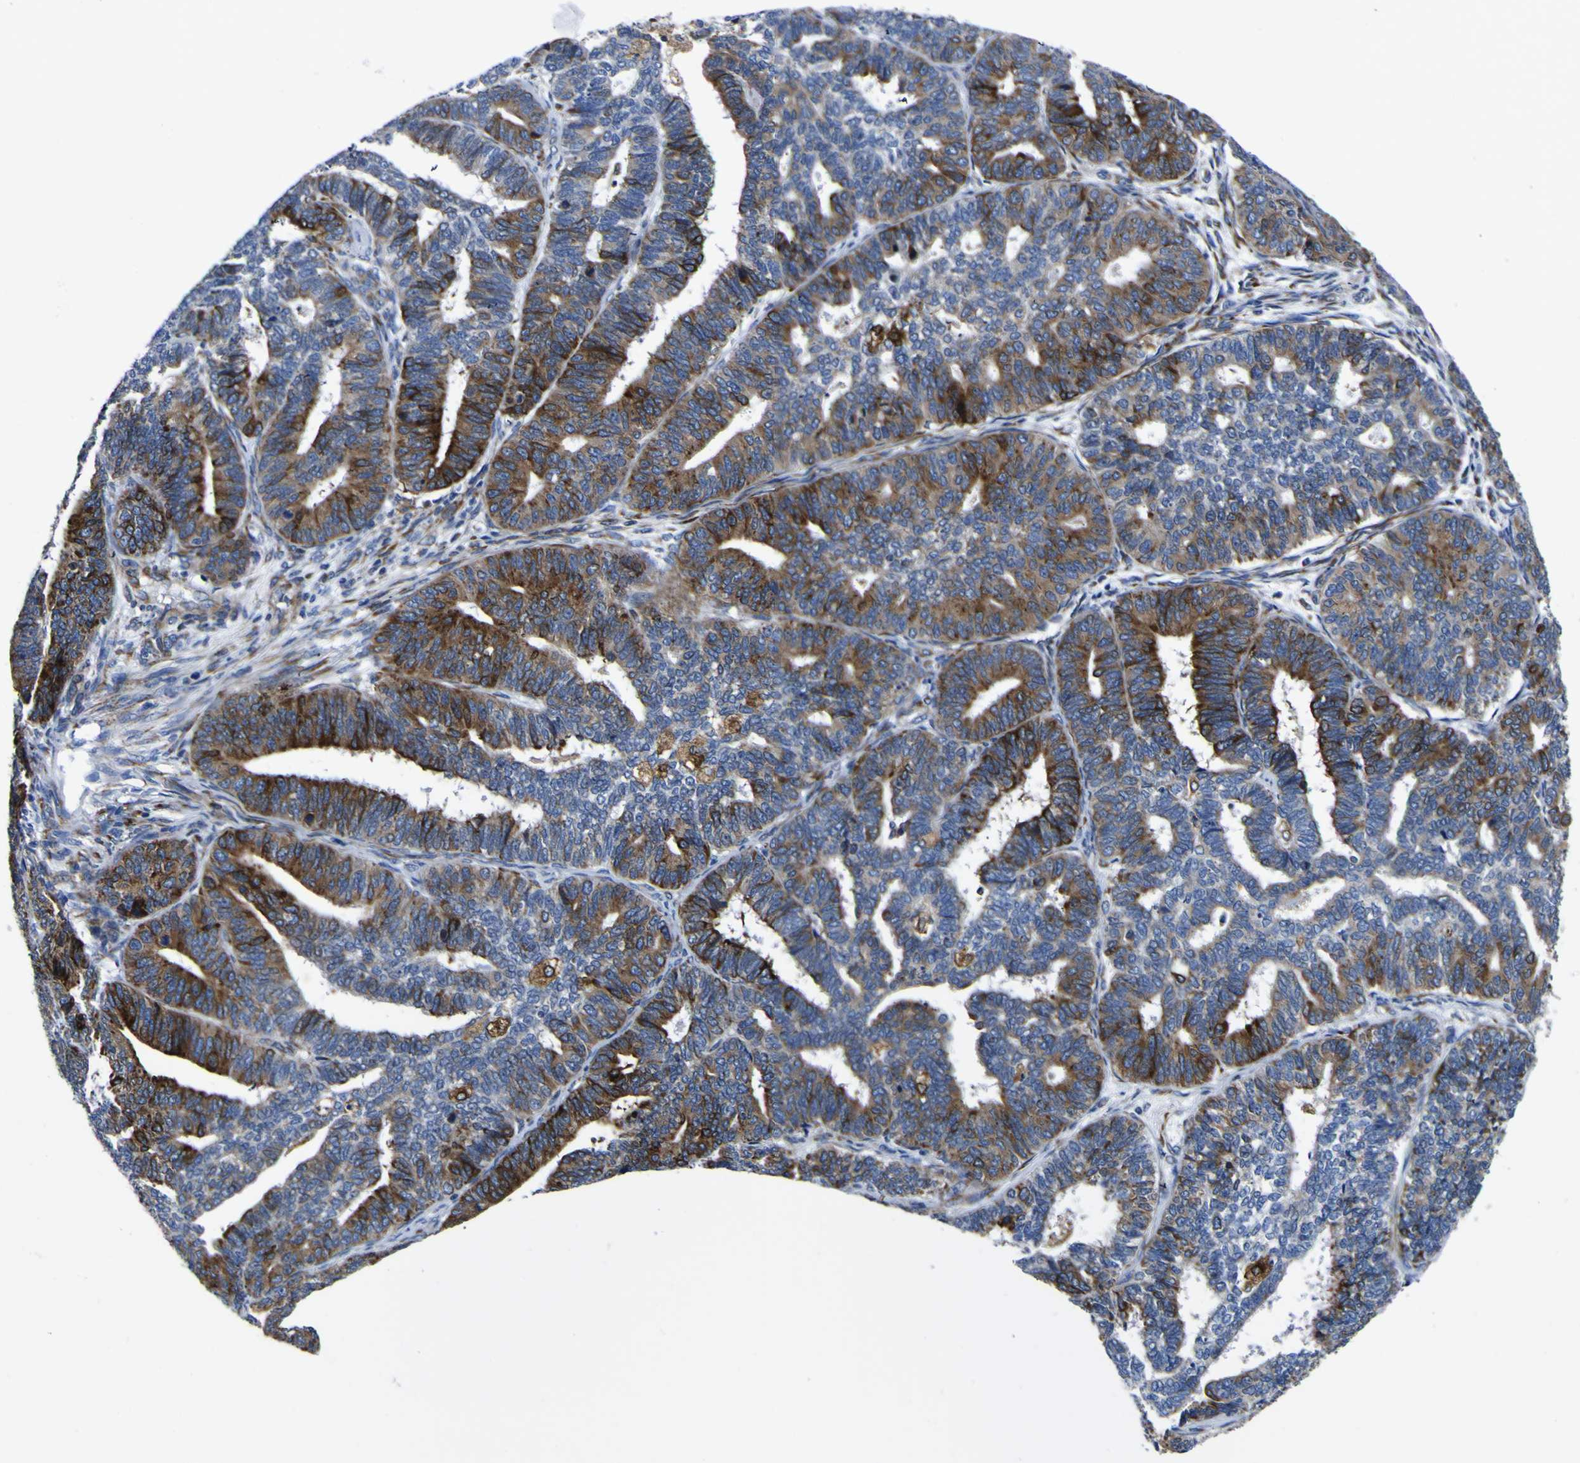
{"staining": {"intensity": "strong", "quantity": "<25%", "location": "cytoplasmic/membranous"}, "tissue": "endometrial cancer", "cell_type": "Tumor cells", "image_type": "cancer", "snomed": [{"axis": "morphology", "description": "Adenocarcinoma, NOS"}, {"axis": "topography", "description": "Endometrium"}], "caption": "This photomicrograph exhibits immunohistochemistry (IHC) staining of human adenocarcinoma (endometrial), with medium strong cytoplasmic/membranous staining in about <25% of tumor cells.", "gene": "SCD", "patient": {"sex": "female", "age": 70}}